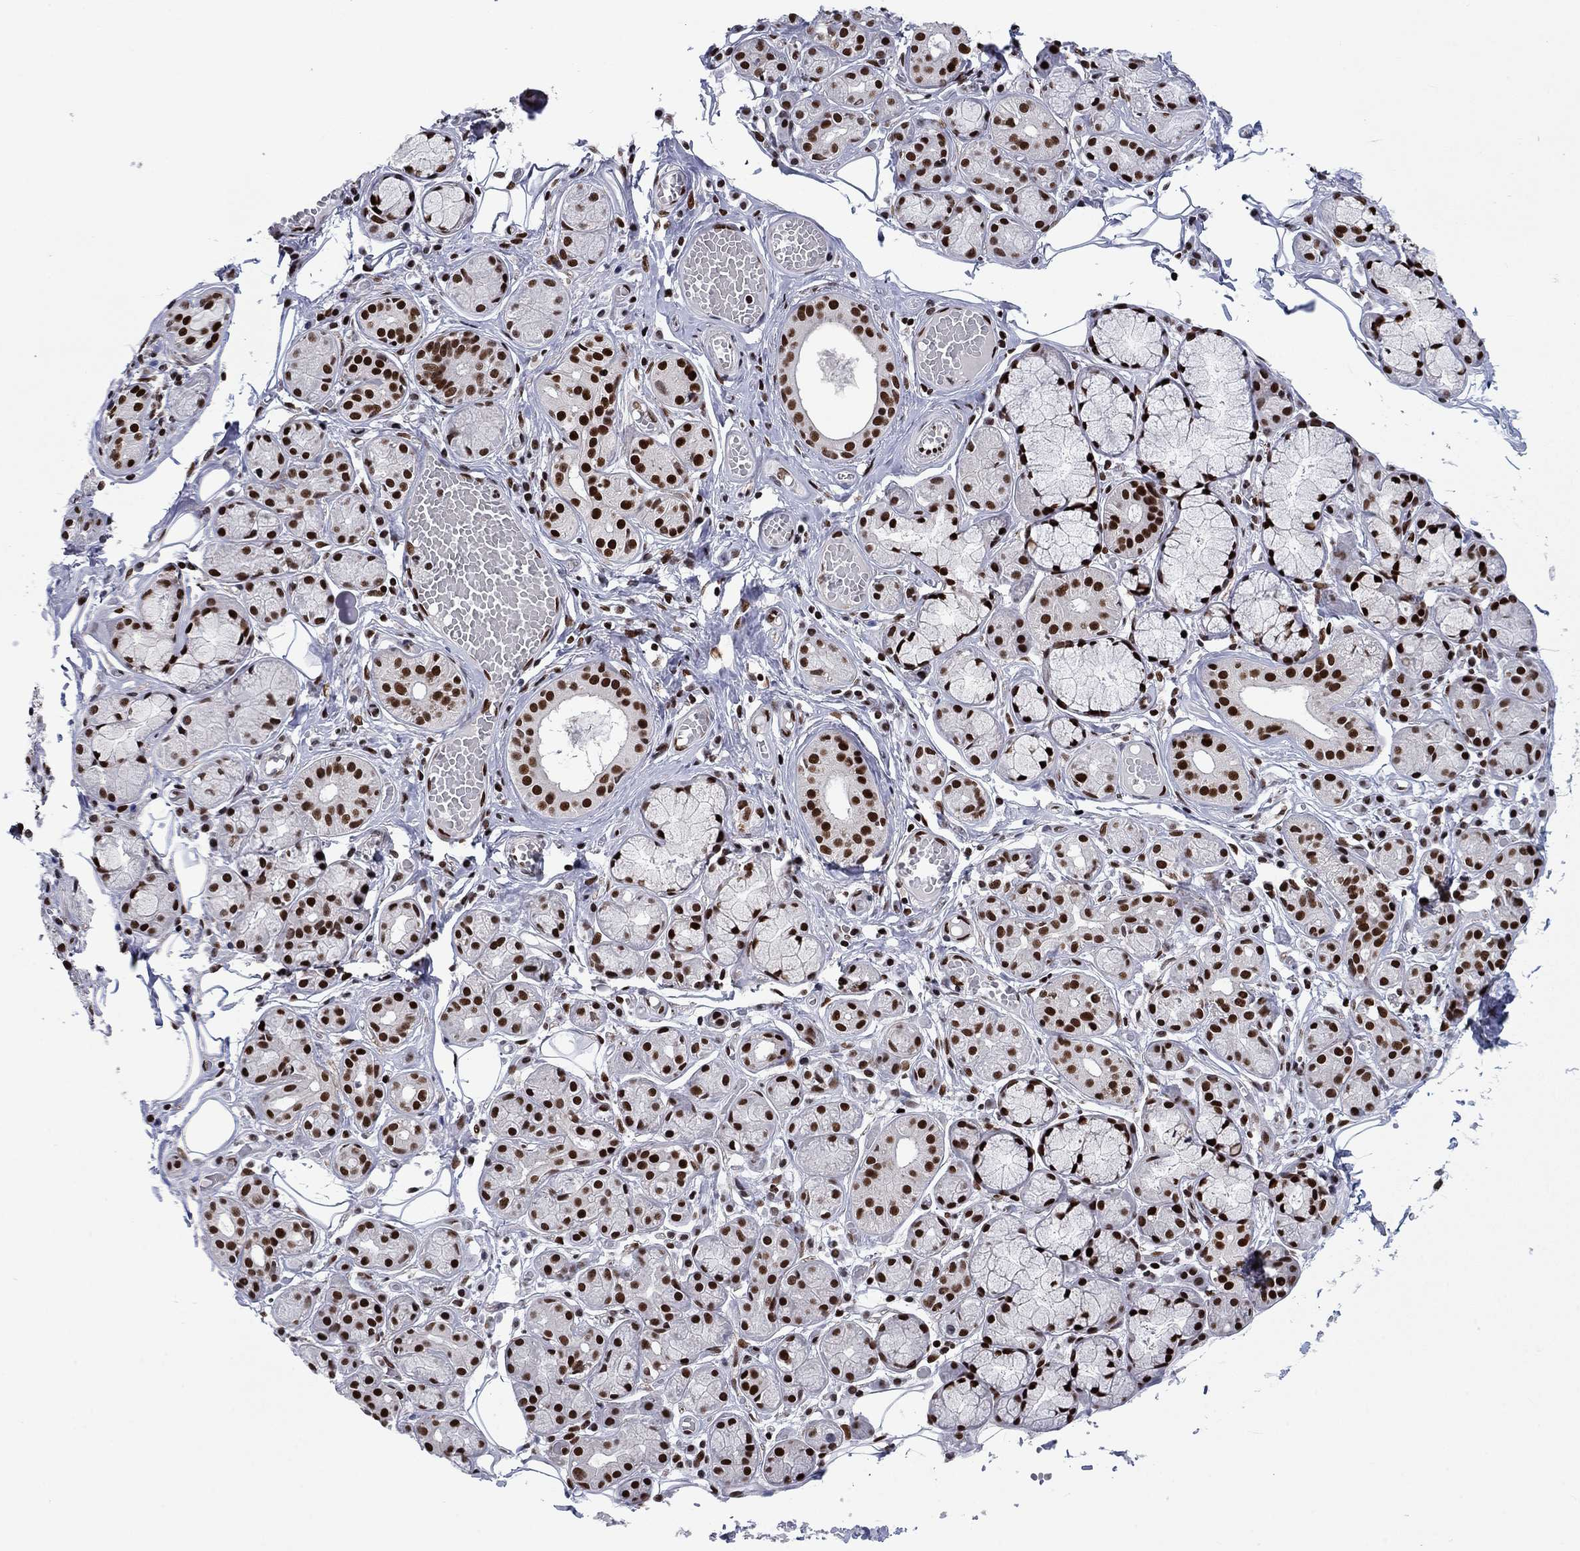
{"staining": {"intensity": "strong", "quantity": ">75%", "location": "nuclear"}, "tissue": "salivary gland", "cell_type": "Glandular cells", "image_type": "normal", "snomed": [{"axis": "morphology", "description": "Normal tissue, NOS"}, {"axis": "topography", "description": "Salivary gland"}, {"axis": "topography", "description": "Peripheral nerve tissue"}], "caption": "A photomicrograph showing strong nuclear positivity in about >75% of glandular cells in unremarkable salivary gland, as visualized by brown immunohistochemical staining.", "gene": "RPRD1B", "patient": {"sex": "male", "age": 71}}